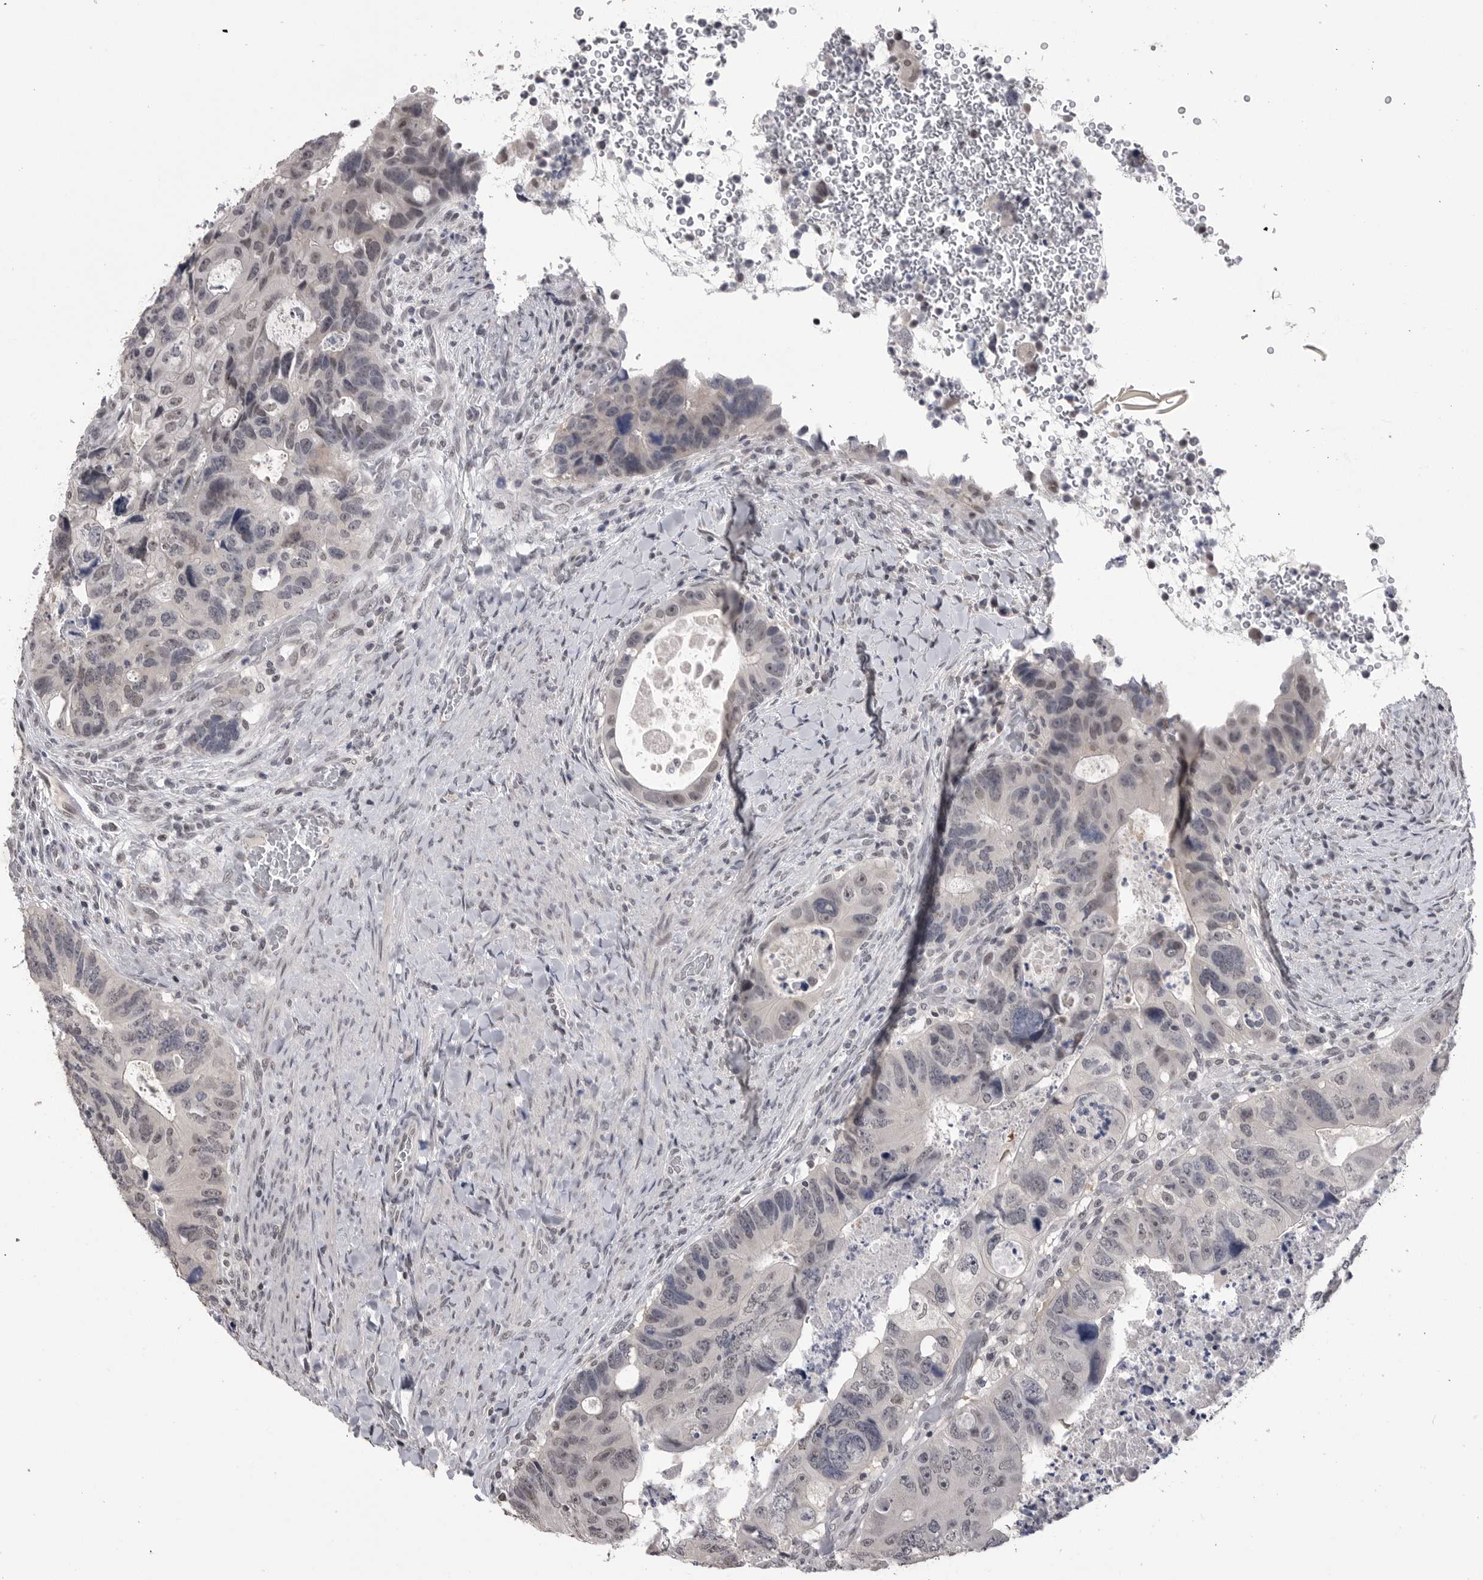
{"staining": {"intensity": "weak", "quantity": "<25%", "location": "nuclear"}, "tissue": "colorectal cancer", "cell_type": "Tumor cells", "image_type": "cancer", "snomed": [{"axis": "morphology", "description": "Adenocarcinoma, NOS"}, {"axis": "topography", "description": "Rectum"}], "caption": "Tumor cells show no significant protein expression in colorectal adenocarcinoma.", "gene": "DLG2", "patient": {"sex": "male", "age": 59}}